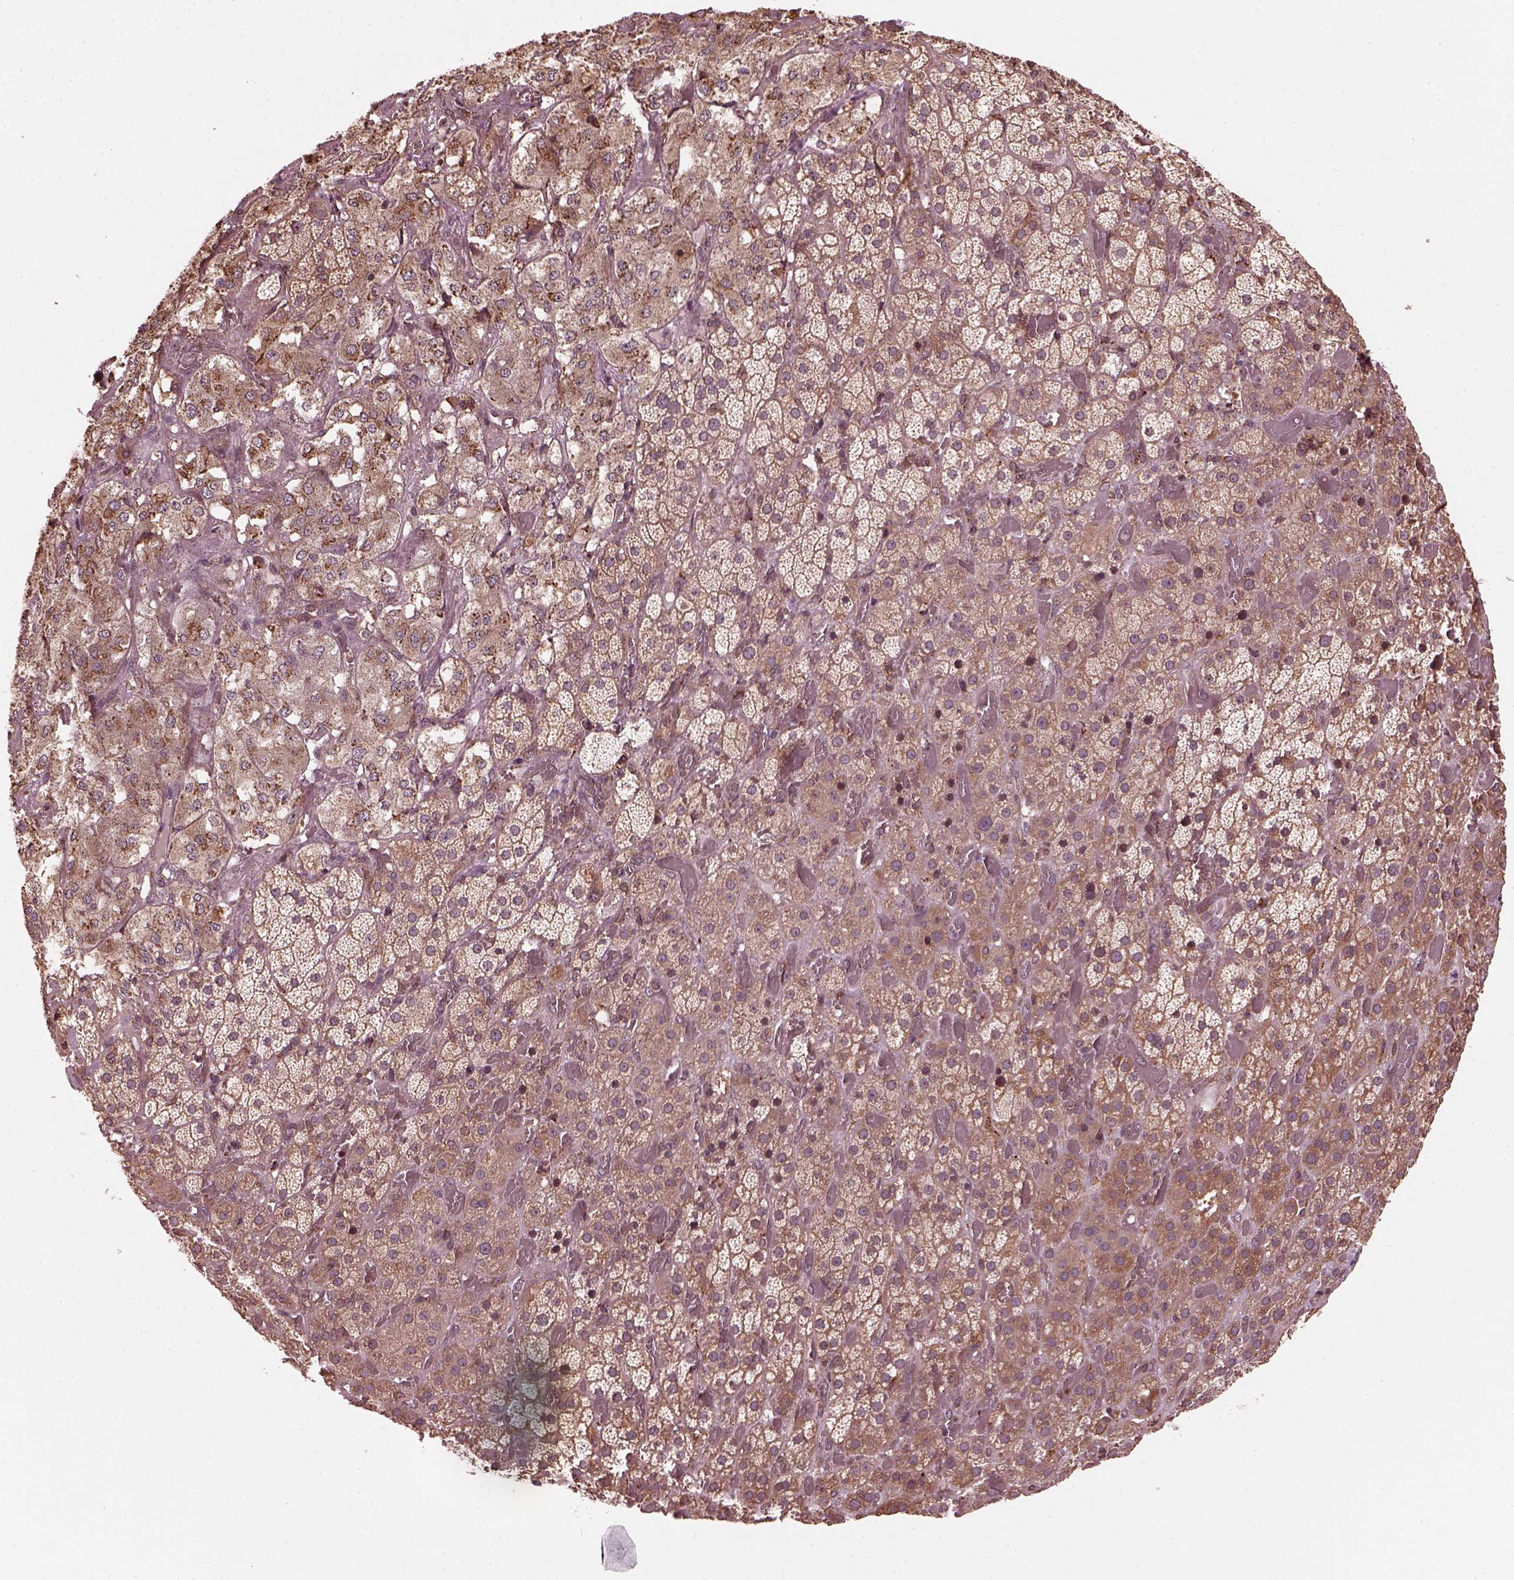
{"staining": {"intensity": "moderate", "quantity": ">75%", "location": "cytoplasmic/membranous"}, "tissue": "adrenal gland", "cell_type": "Glandular cells", "image_type": "normal", "snomed": [{"axis": "morphology", "description": "Normal tissue, NOS"}, {"axis": "topography", "description": "Adrenal gland"}], "caption": "A high-resolution micrograph shows immunohistochemistry staining of benign adrenal gland, which displays moderate cytoplasmic/membranous expression in about >75% of glandular cells. Using DAB (brown) and hematoxylin (blue) stains, captured at high magnification using brightfield microscopy.", "gene": "ZNF292", "patient": {"sex": "male", "age": 57}}